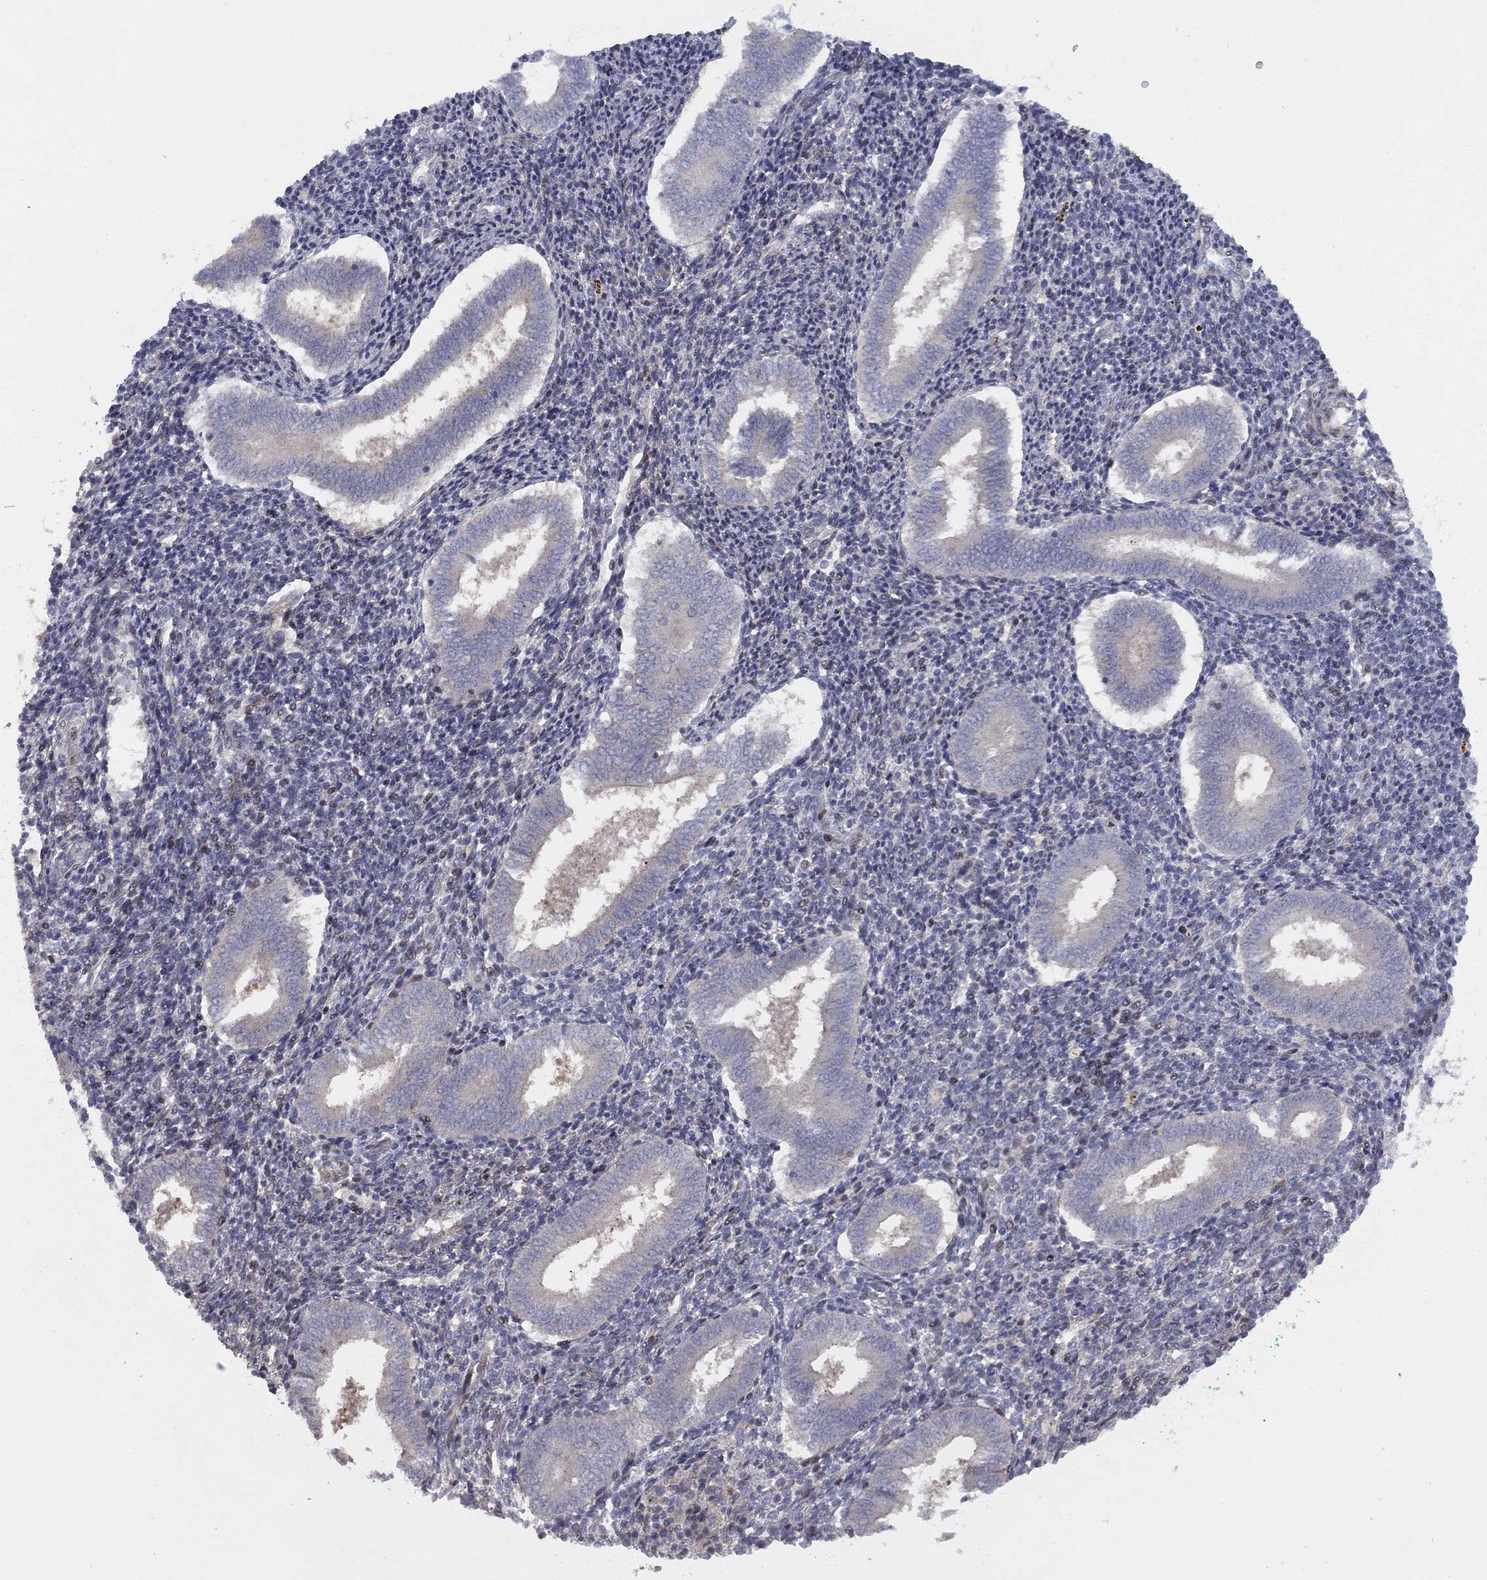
{"staining": {"intensity": "negative", "quantity": "none", "location": "none"}, "tissue": "endometrium", "cell_type": "Cells in endometrial stroma", "image_type": "normal", "snomed": [{"axis": "morphology", "description": "Normal tissue, NOS"}, {"axis": "topography", "description": "Endometrium"}], "caption": "The photomicrograph exhibits no significant positivity in cells in endometrial stroma of endometrium. (DAB (3,3'-diaminobenzidine) immunohistochemistry with hematoxylin counter stain).", "gene": "DUSP7", "patient": {"sex": "female", "age": 25}}